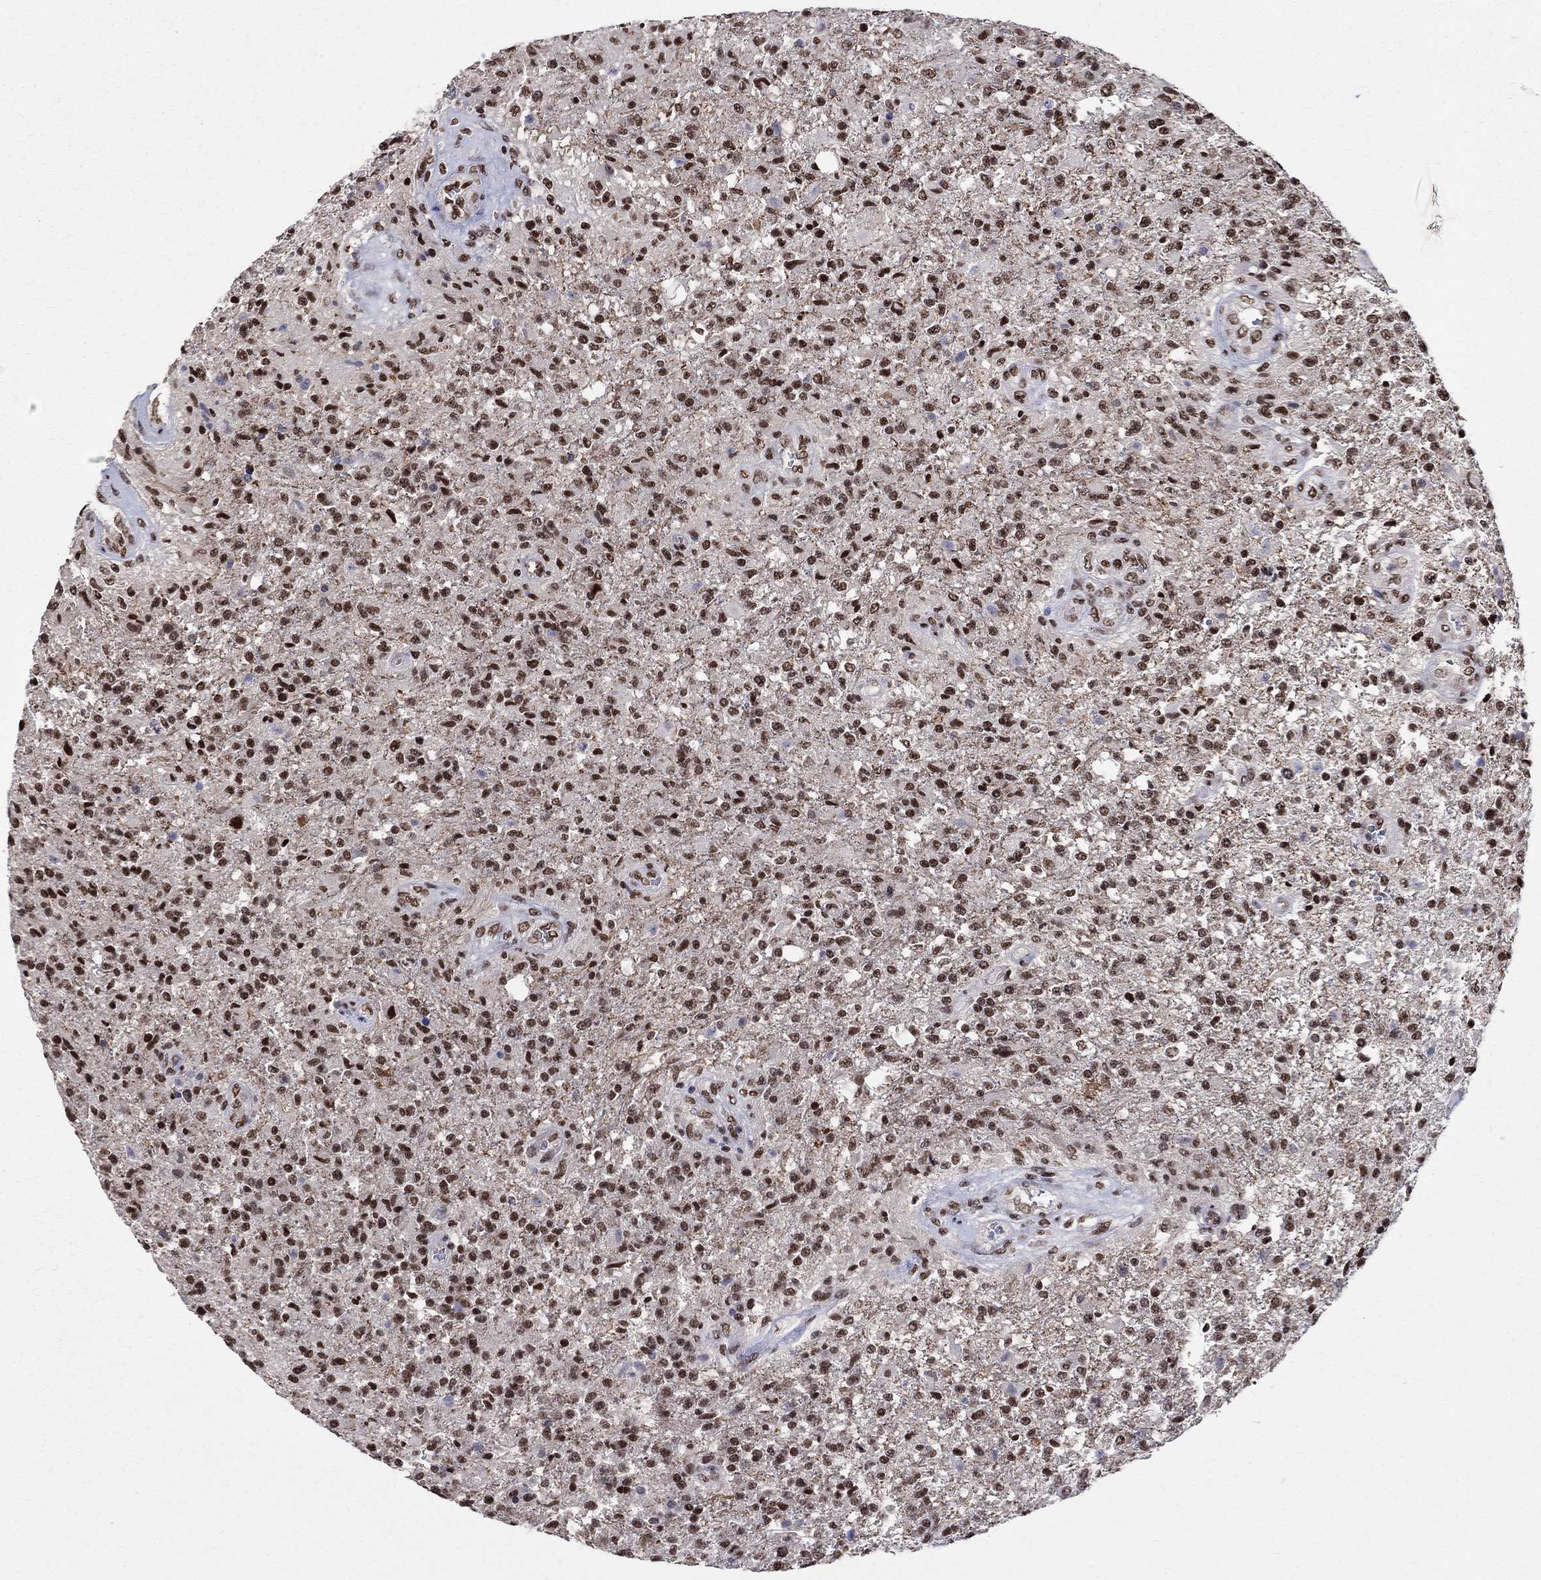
{"staining": {"intensity": "strong", "quantity": ">75%", "location": "nuclear"}, "tissue": "glioma", "cell_type": "Tumor cells", "image_type": "cancer", "snomed": [{"axis": "morphology", "description": "Glioma, malignant, High grade"}, {"axis": "topography", "description": "Brain"}], "caption": "Malignant high-grade glioma was stained to show a protein in brown. There is high levels of strong nuclear expression in about >75% of tumor cells. (DAB (3,3'-diaminobenzidine) IHC, brown staining for protein, blue staining for nuclei).", "gene": "FBXO16", "patient": {"sex": "male", "age": 56}}